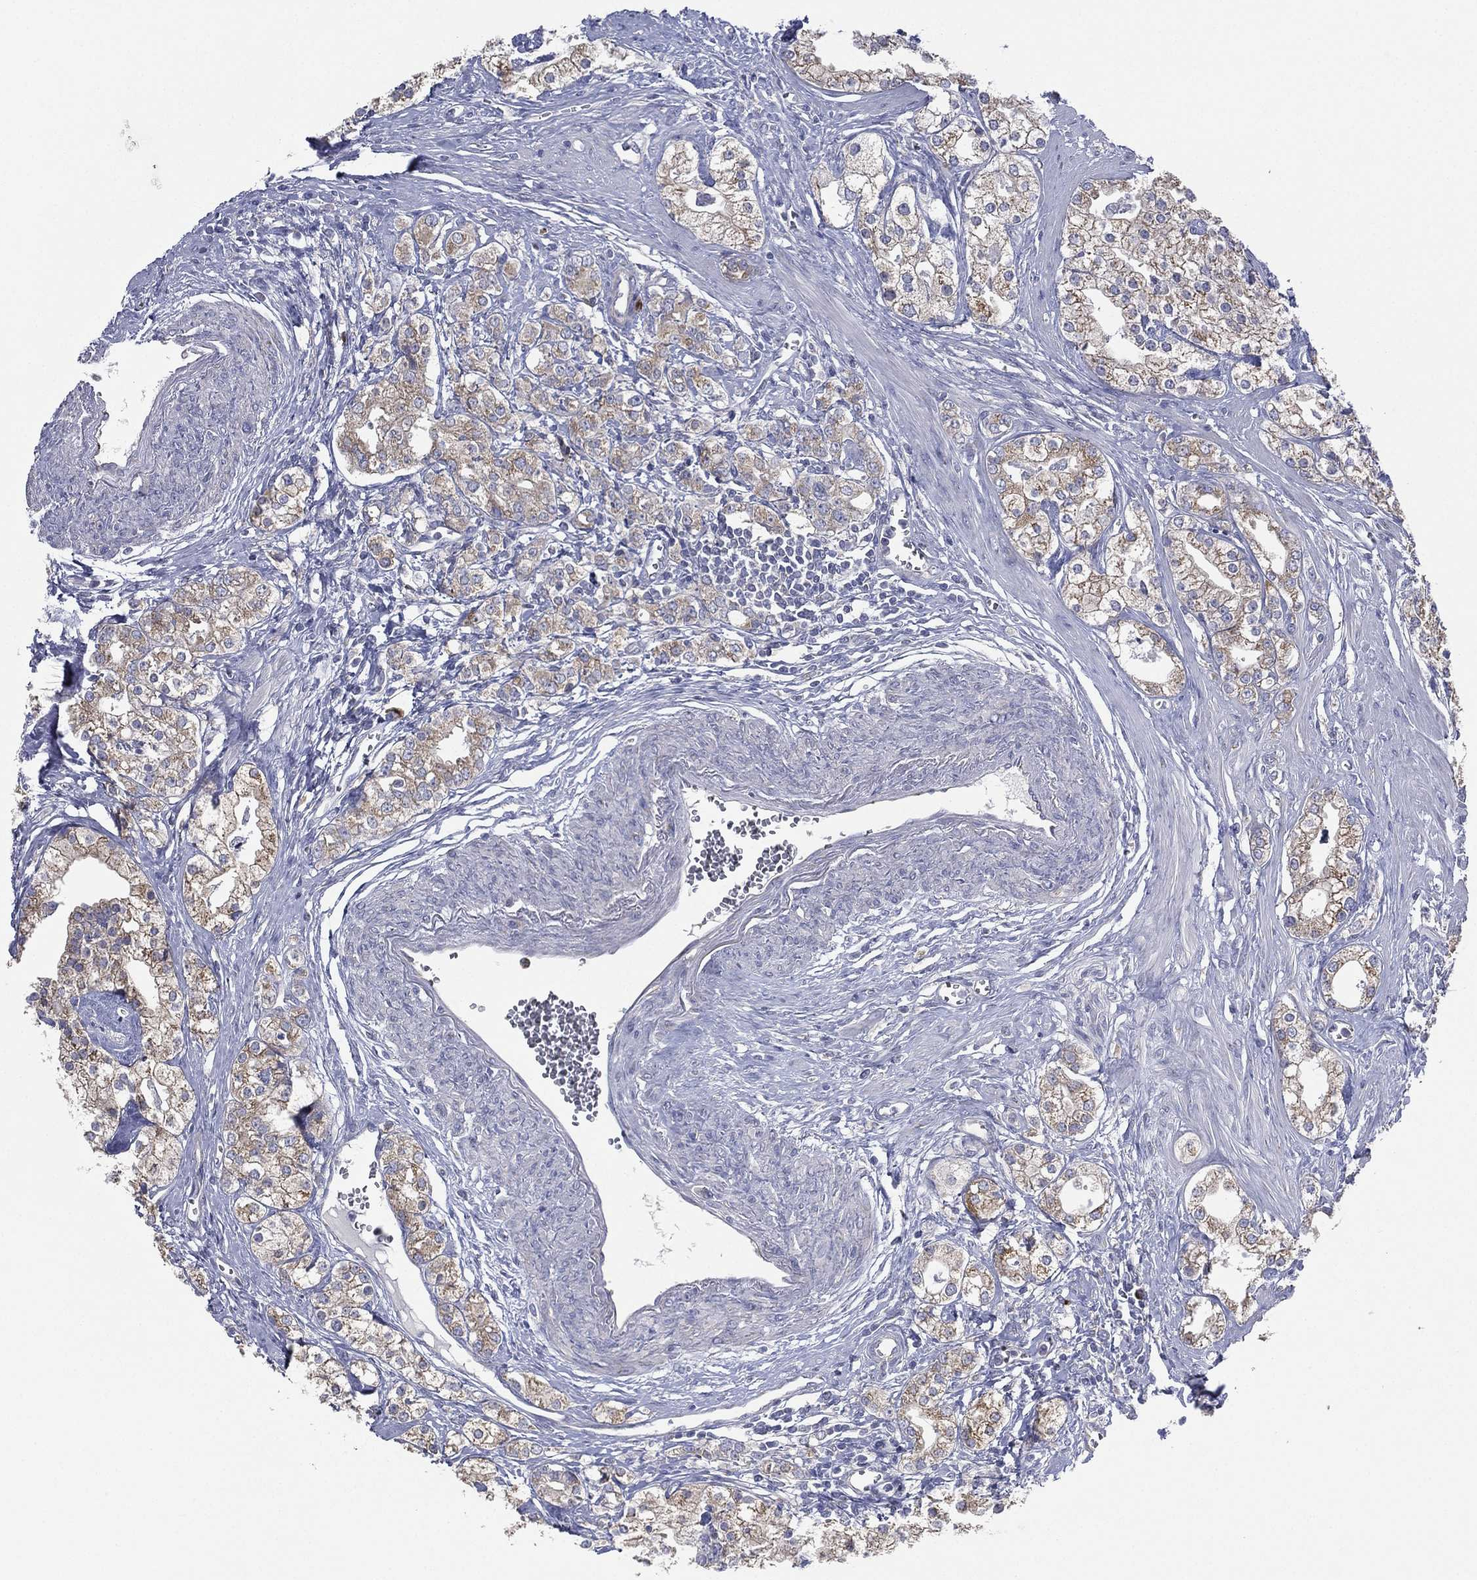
{"staining": {"intensity": "weak", "quantity": "<25%", "location": "cytoplasmic/membranous"}, "tissue": "prostate cancer", "cell_type": "Tumor cells", "image_type": "cancer", "snomed": [{"axis": "morphology", "description": "Adenocarcinoma, NOS"}, {"axis": "topography", "description": "Prostate and seminal vesicle, NOS"}, {"axis": "topography", "description": "Prostate"}], "caption": "Prostate cancer stained for a protein using immunohistochemistry (IHC) reveals no expression tumor cells.", "gene": "ATP8A2", "patient": {"sex": "male", "age": 62}}